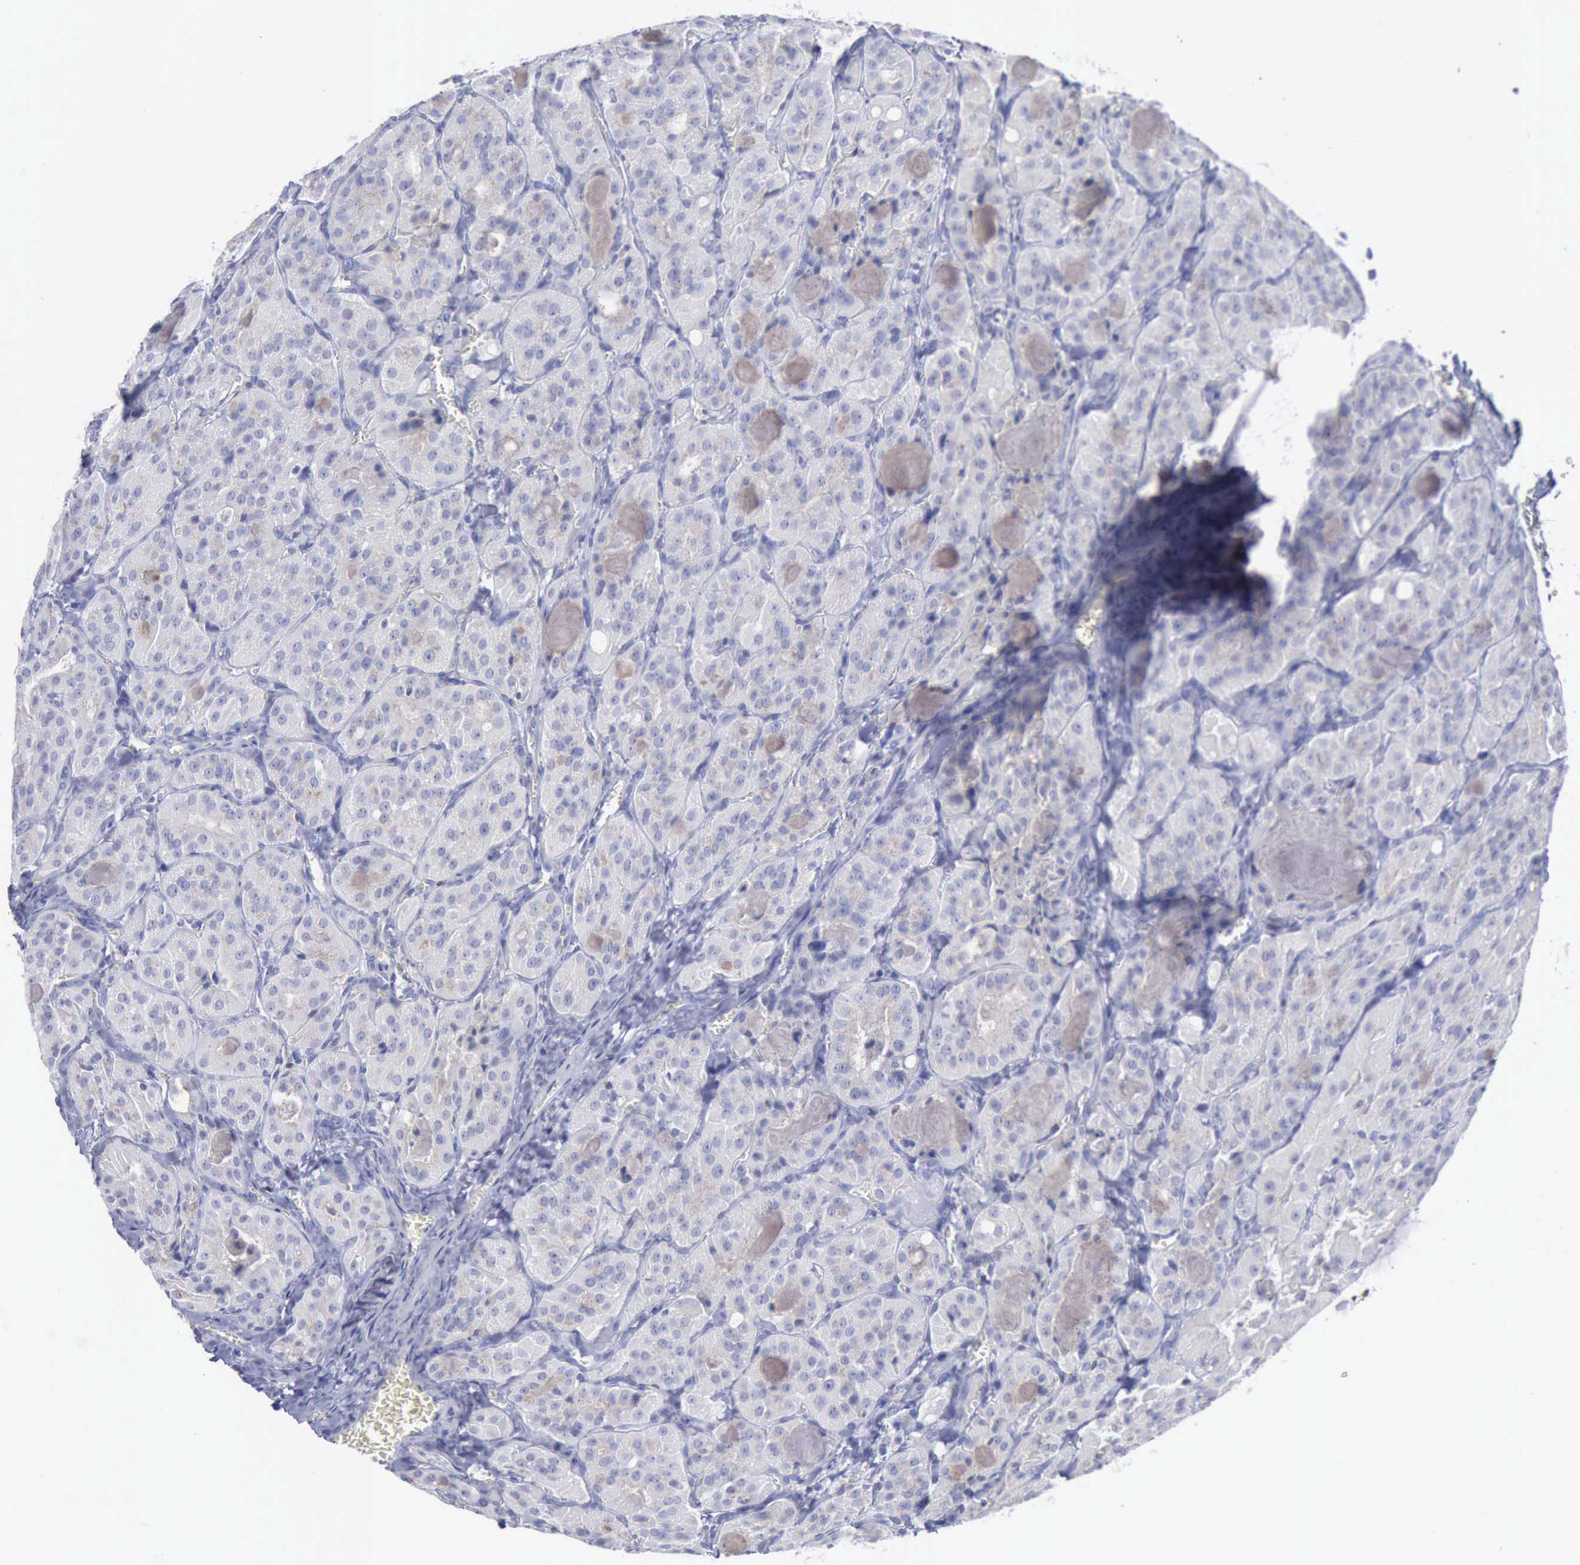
{"staining": {"intensity": "negative", "quantity": "none", "location": "none"}, "tissue": "thyroid cancer", "cell_type": "Tumor cells", "image_type": "cancer", "snomed": [{"axis": "morphology", "description": "Carcinoma, NOS"}, {"axis": "topography", "description": "Thyroid gland"}], "caption": "Human thyroid cancer stained for a protein using immunohistochemistry reveals no staining in tumor cells.", "gene": "SATB2", "patient": {"sex": "male", "age": 76}}